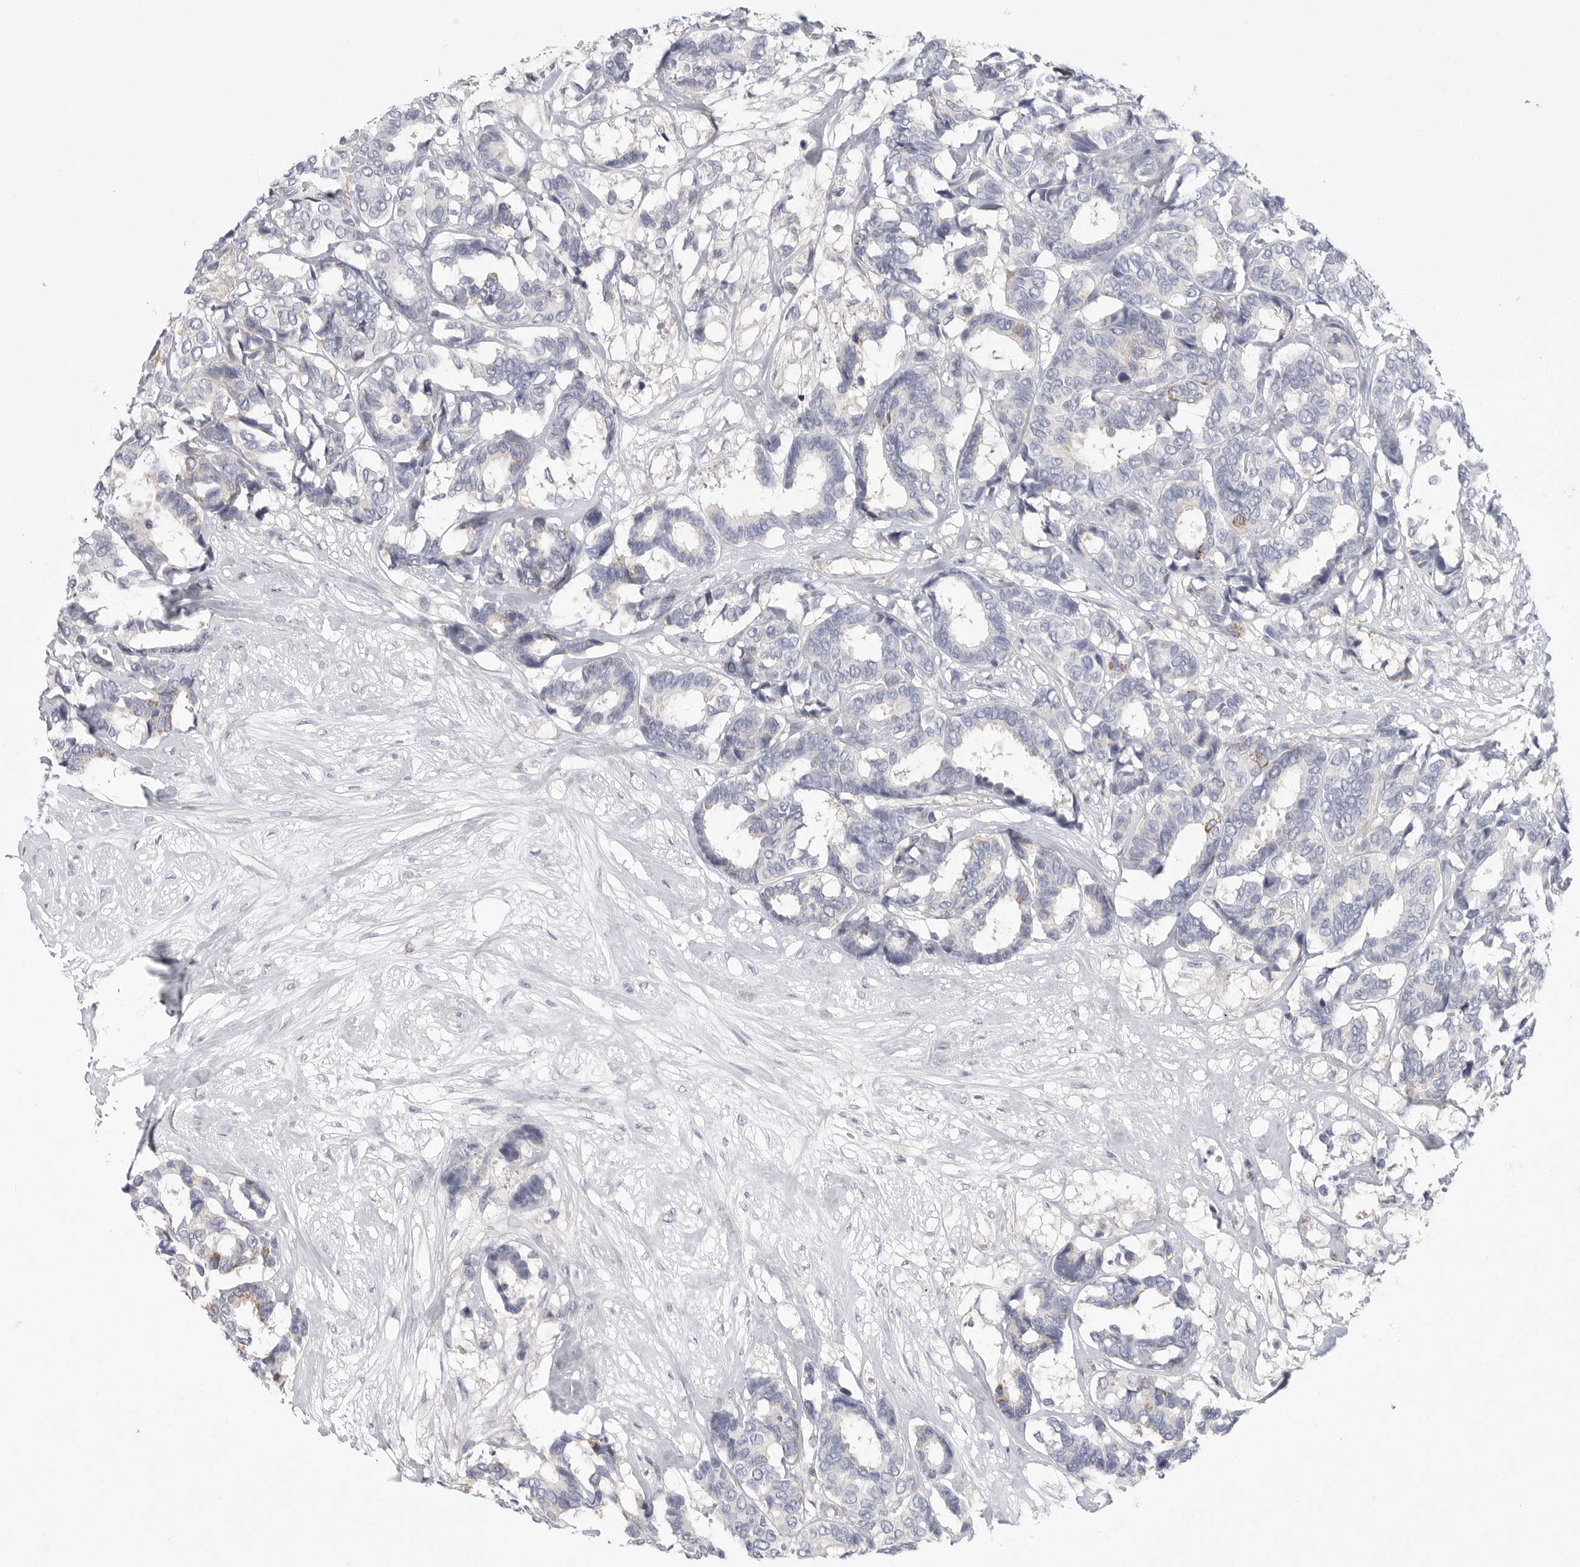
{"staining": {"intensity": "moderate", "quantity": "<25%", "location": "cytoplasmic/membranous"}, "tissue": "breast cancer", "cell_type": "Tumor cells", "image_type": "cancer", "snomed": [{"axis": "morphology", "description": "Duct carcinoma"}, {"axis": "topography", "description": "Breast"}], "caption": "Intraductal carcinoma (breast) tissue displays moderate cytoplasmic/membranous staining in approximately <25% of tumor cells, visualized by immunohistochemistry. (brown staining indicates protein expression, while blue staining denotes nuclei).", "gene": "ELP3", "patient": {"sex": "female", "age": 87}}